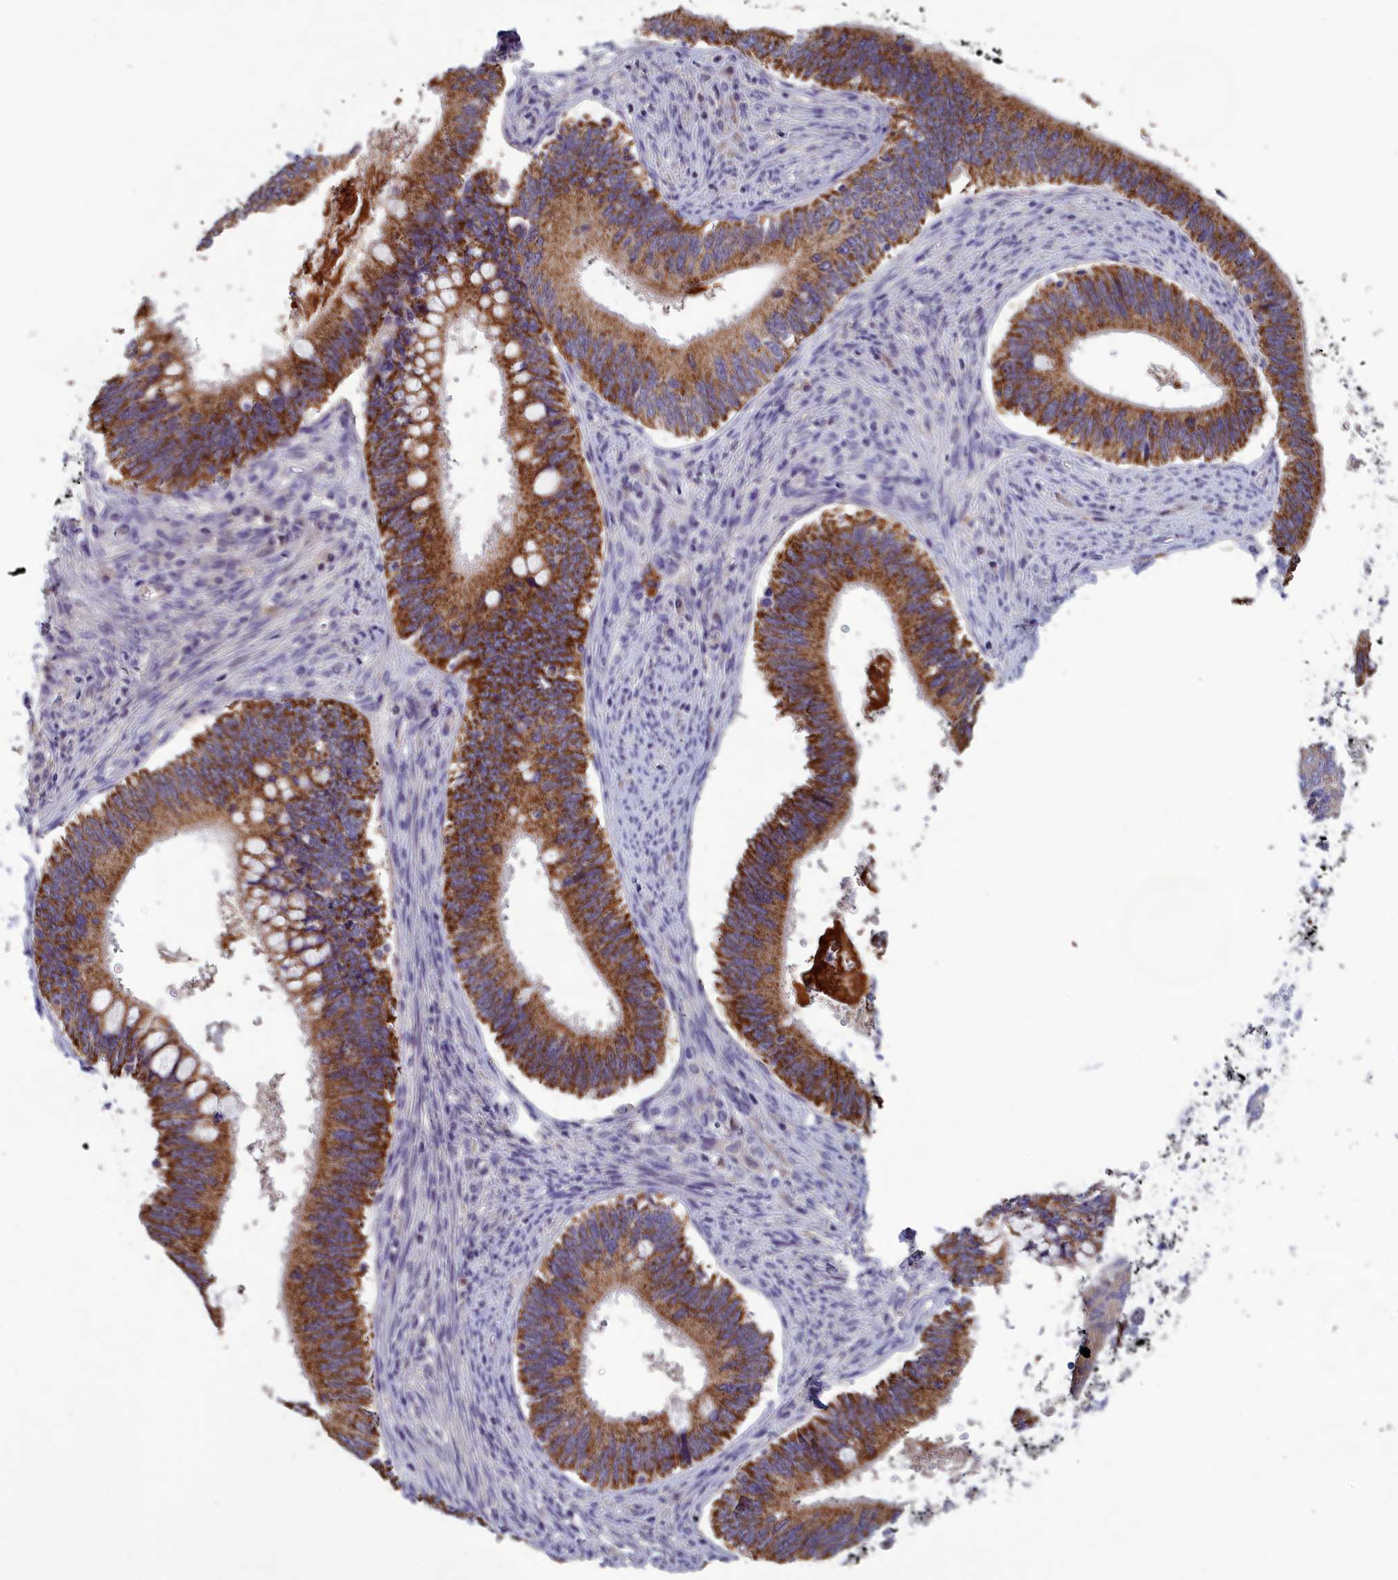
{"staining": {"intensity": "moderate", "quantity": ">75%", "location": "cytoplasmic/membranous"}, "tissue": "cervical cancer", "cell_type": "Tumor cells", "image_type": "cancer", "snomed": [{"axis": "morphology", "description": "Adenocarcinoma, NOS"}, {"axis": "topography", "description": "Cervix"}], "caption": "Immunohistochemistry micrograph of neoplastic tissue: human adenocarcinoma (cervical) stained using immunohistochemistry shows medium levels of moderate protein expression localized specifically in the cytoplasmic/membranous of tumor cells, appearing as a cytoplasmic/membranous brown color.", "gene": "HECA", "patient": {"sex": "female", "age": 42}}